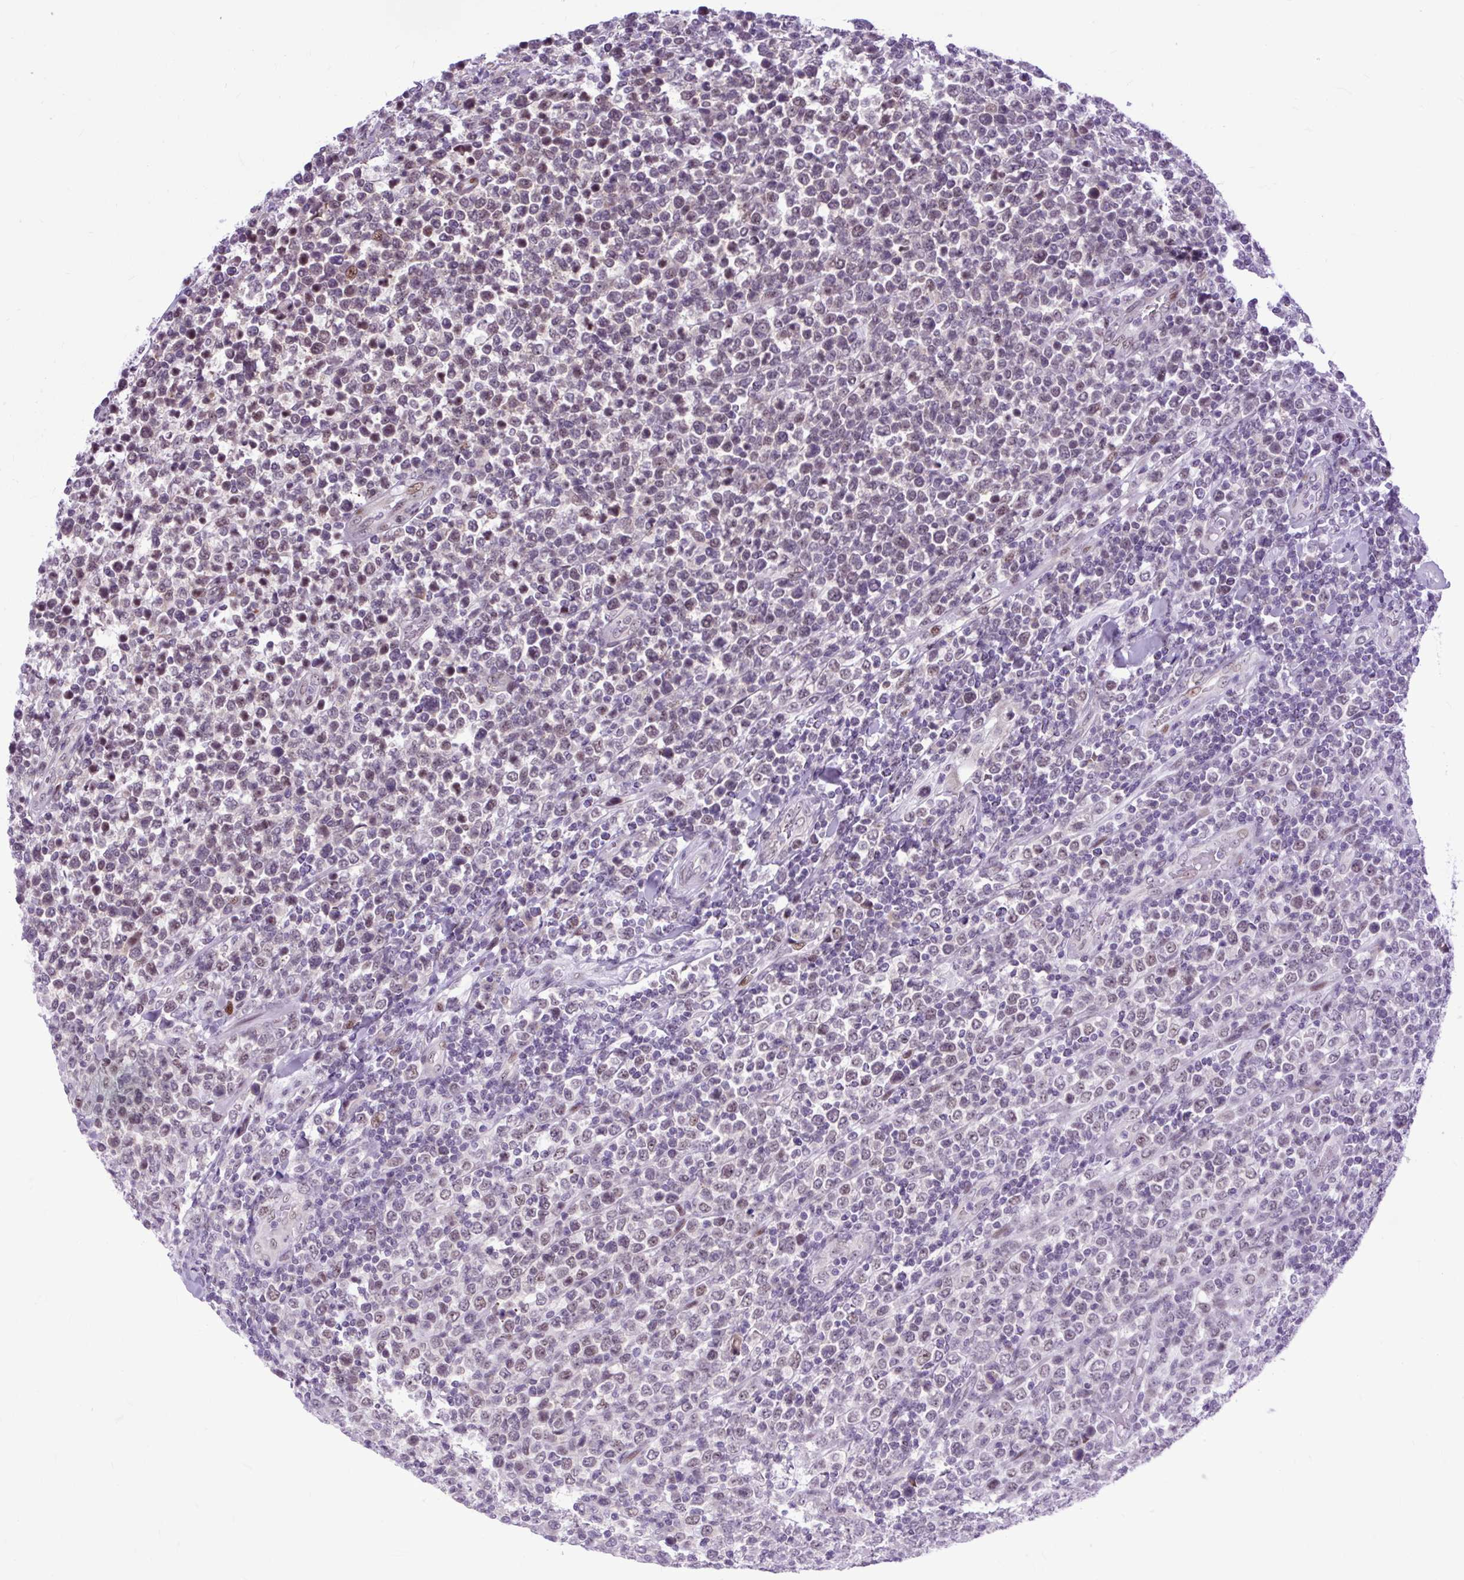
{"staining": {"intensity": "moderate", "quantity": "25%-75%", "location": "nuclear"}, "tissue": "lymphoma", "cell_type": "Tumor cells", "image_type": "cancer", "snomed": [{"axis": "morphology", "description": "Malignant lymphoma, non-Hodgkin's type, High grade"}, {"axis": "topography", "description": "Soft tissue"}], "caption": "Immunohistochemistry (IHC) of lymphoma displays medium levels of moderate nuclear positivity in about 25%-75% of tumor cells.", "gene": "CLK2", "patient": {"sex": "female", "age": 56}}